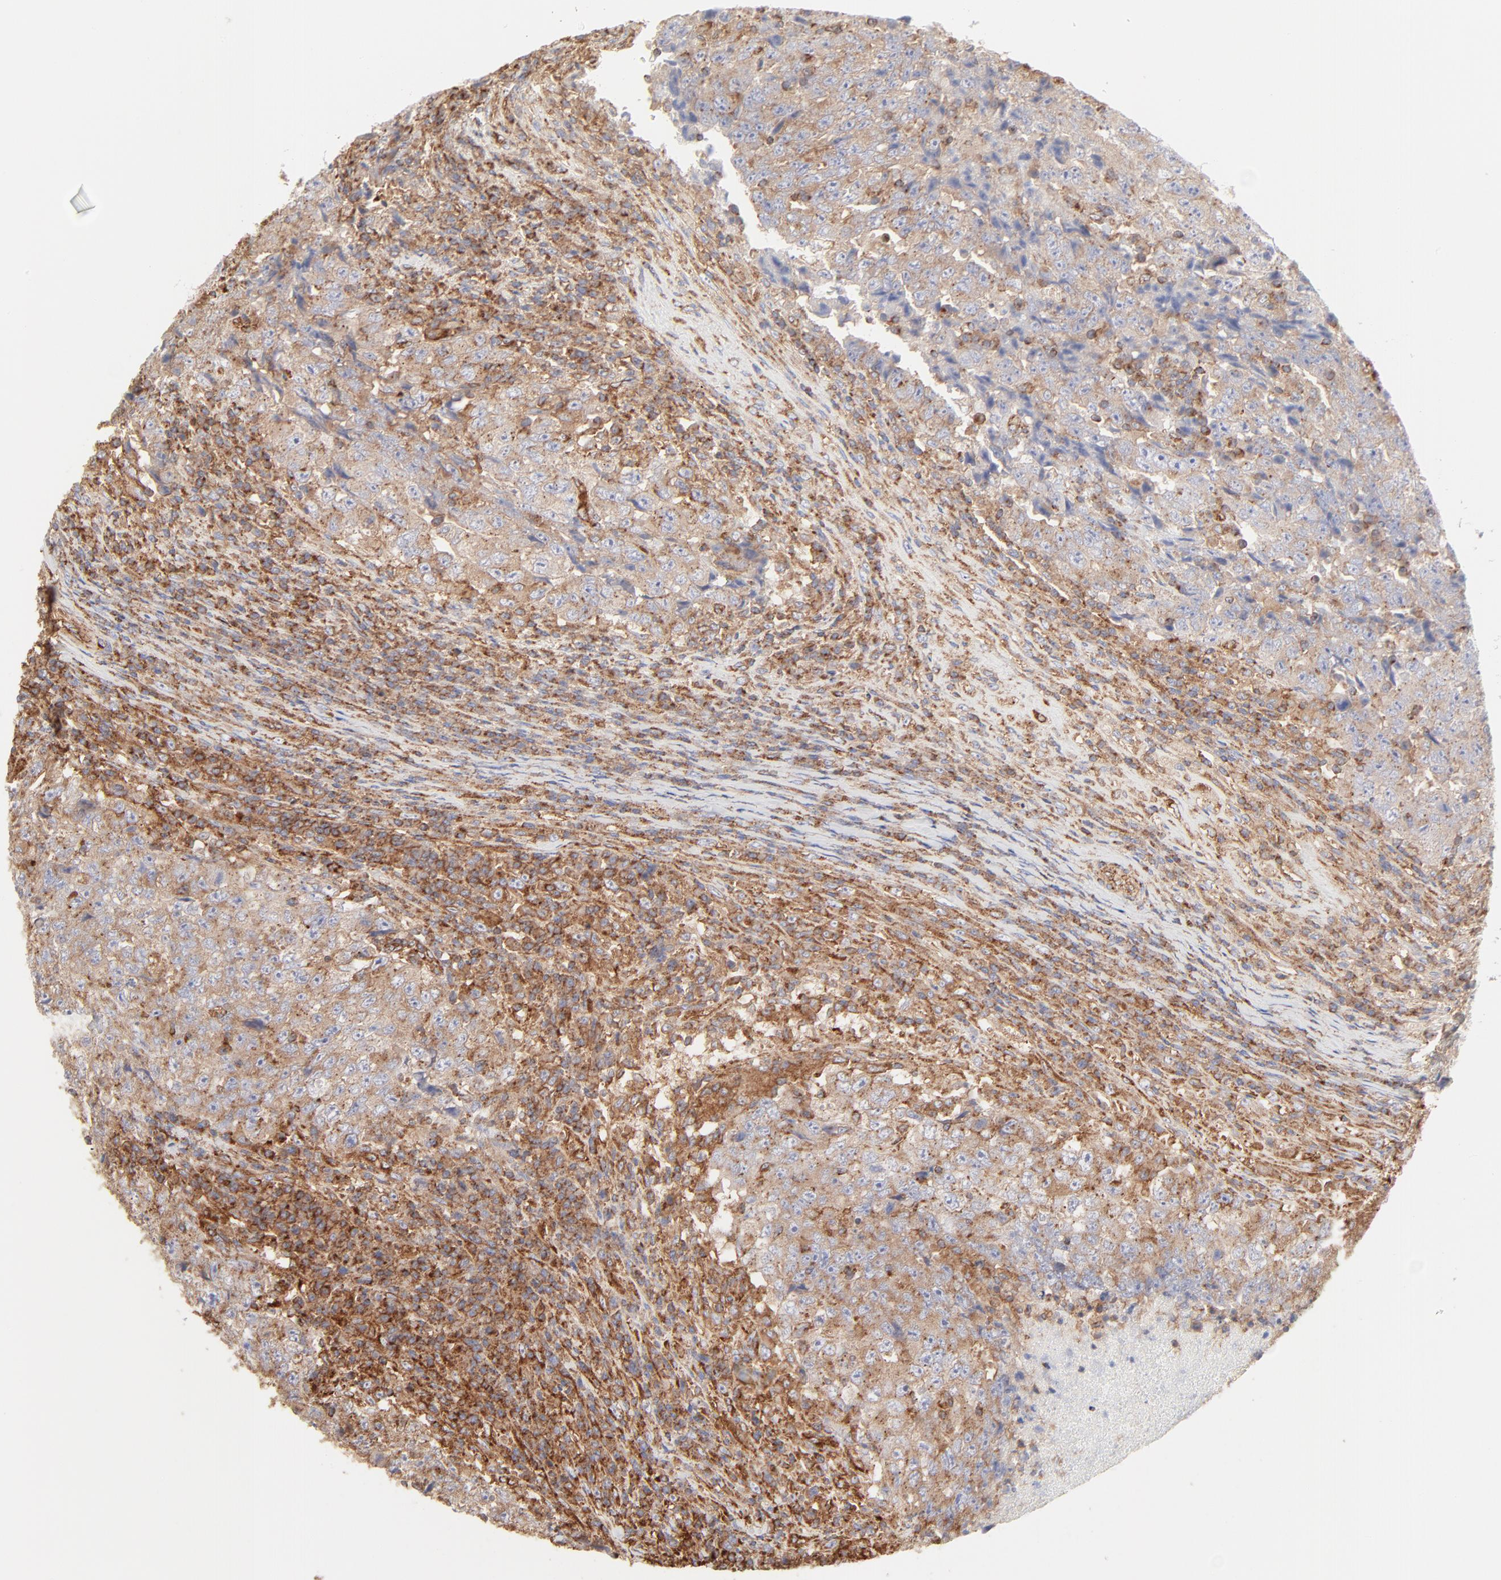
{"staining": {"intensity": "moderate", "quantity": ">75%", "location": "cytoplasmic/membranous"}, "tissue": "testis cancer", "cell_type": "Tumor cells", "image_type": "cancer", "snomed": [{"axis": "morphology", "description": "Necrosis, NOS"}, {"axis": "morphology", "description": "Carcinoma, Embryonal, NOS"}, {"axis": "topography", "description": "Testis"}], "caption": "The image exhibits staining of testis cancer, revealing moderate cytoplasmic/membranous protein staining (brown color) within tumor cells. The staining is performed using DAB (3,3'-diaminobenzidine) brown chromogen to label protein expression. The nuclei are counter-stained blue using hematoxylin.", "gene": "CLTB", "patient": {"sex": "male", "age": 19}}